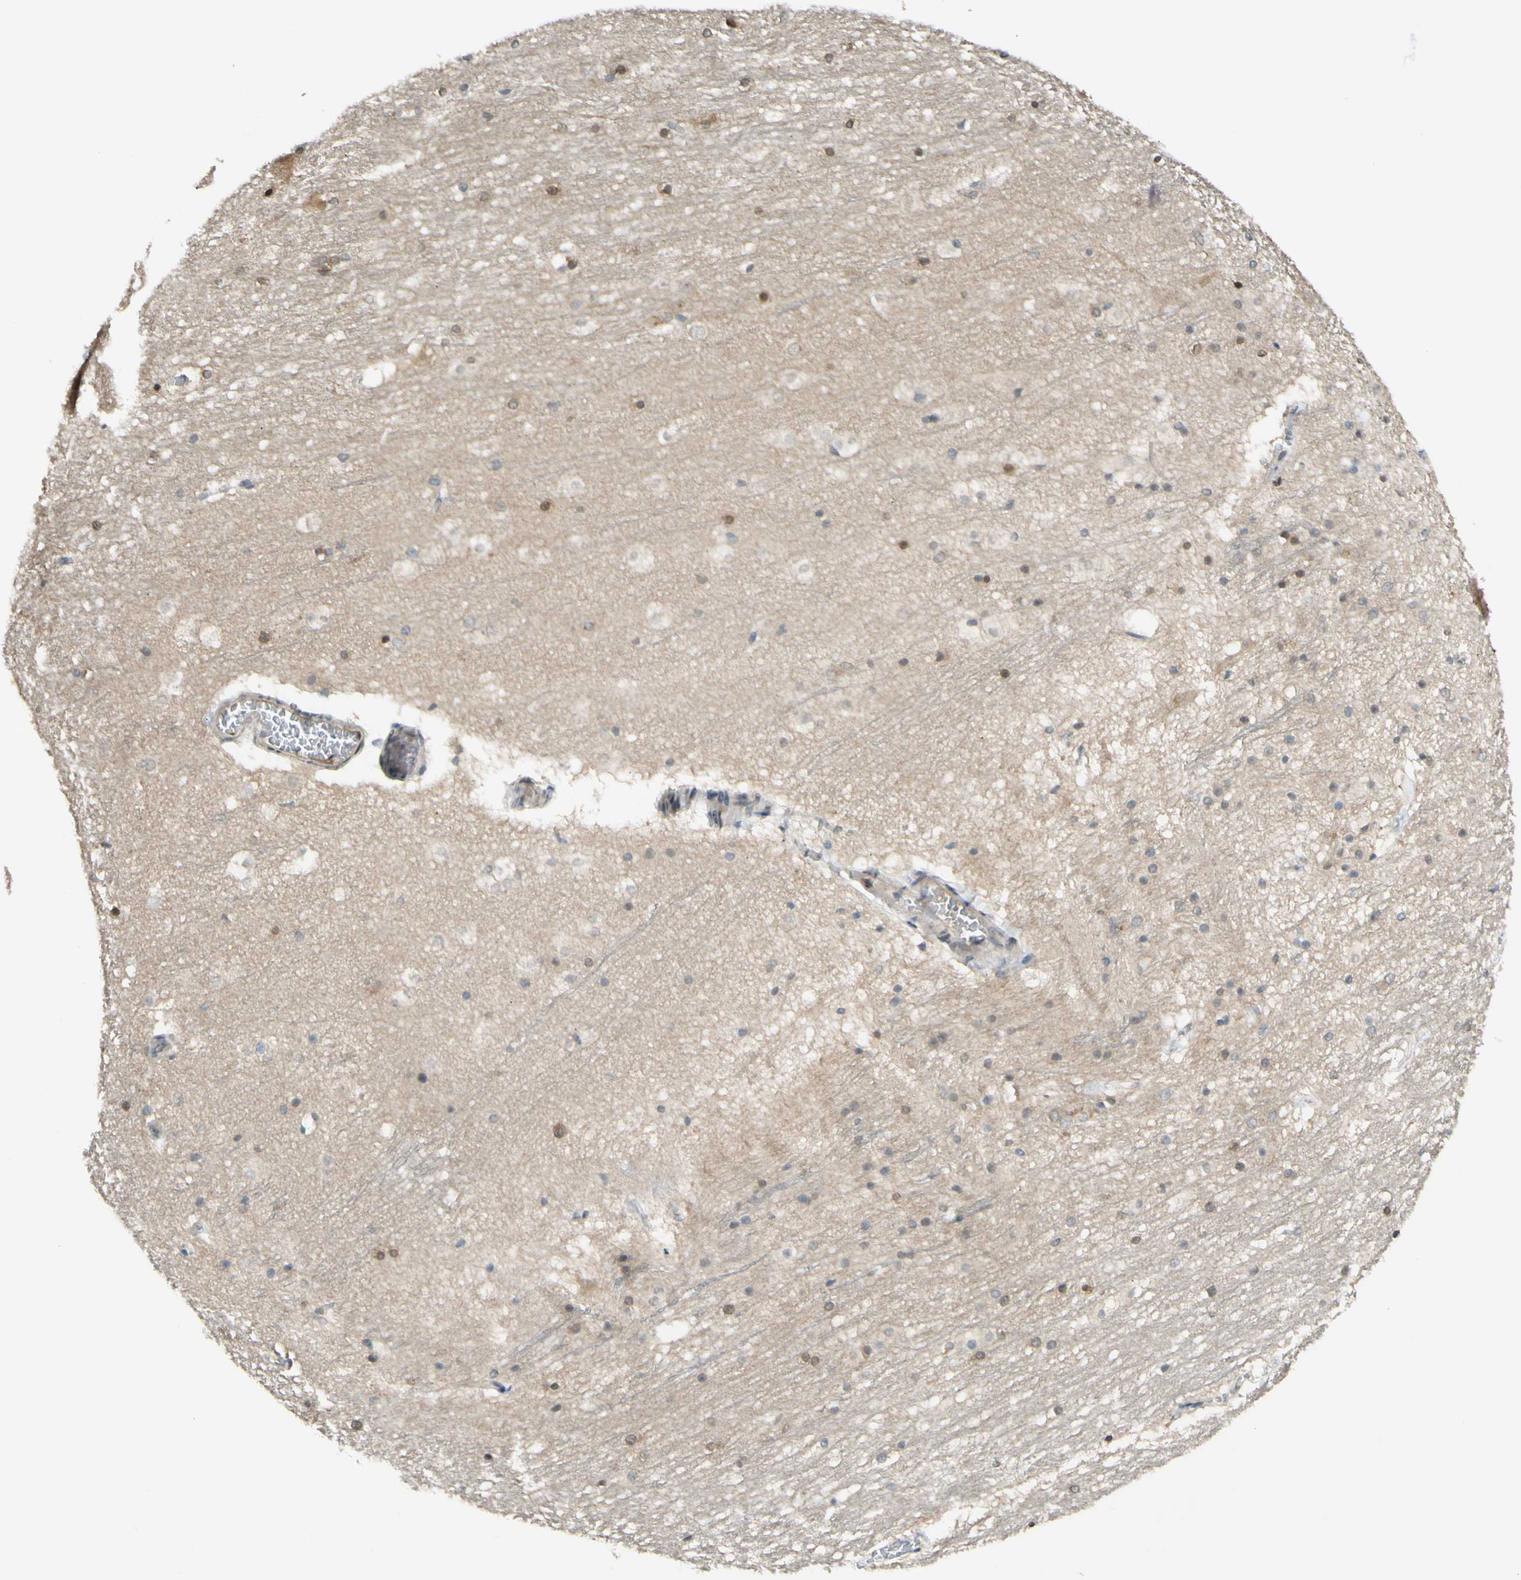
{"staining": {"intensity": "negative", "quantity": "none", "location": "none"}, "tissue": "hippocampus", "cell_type": "Glial cells", "image_type": "normal", "snomed": [{"axis": "morphology", "description": "Normal tissue, NOS"}, {"axis": "topography", "description": "Hippocampus"}], "caption": "High power microscopy micrograph of an immunohistochemistry micrograph of normal hippocampus, revealing no significant staining in glial cells.", "gene": "FGF10", "patient": {"sex": "male", "age": 45}}